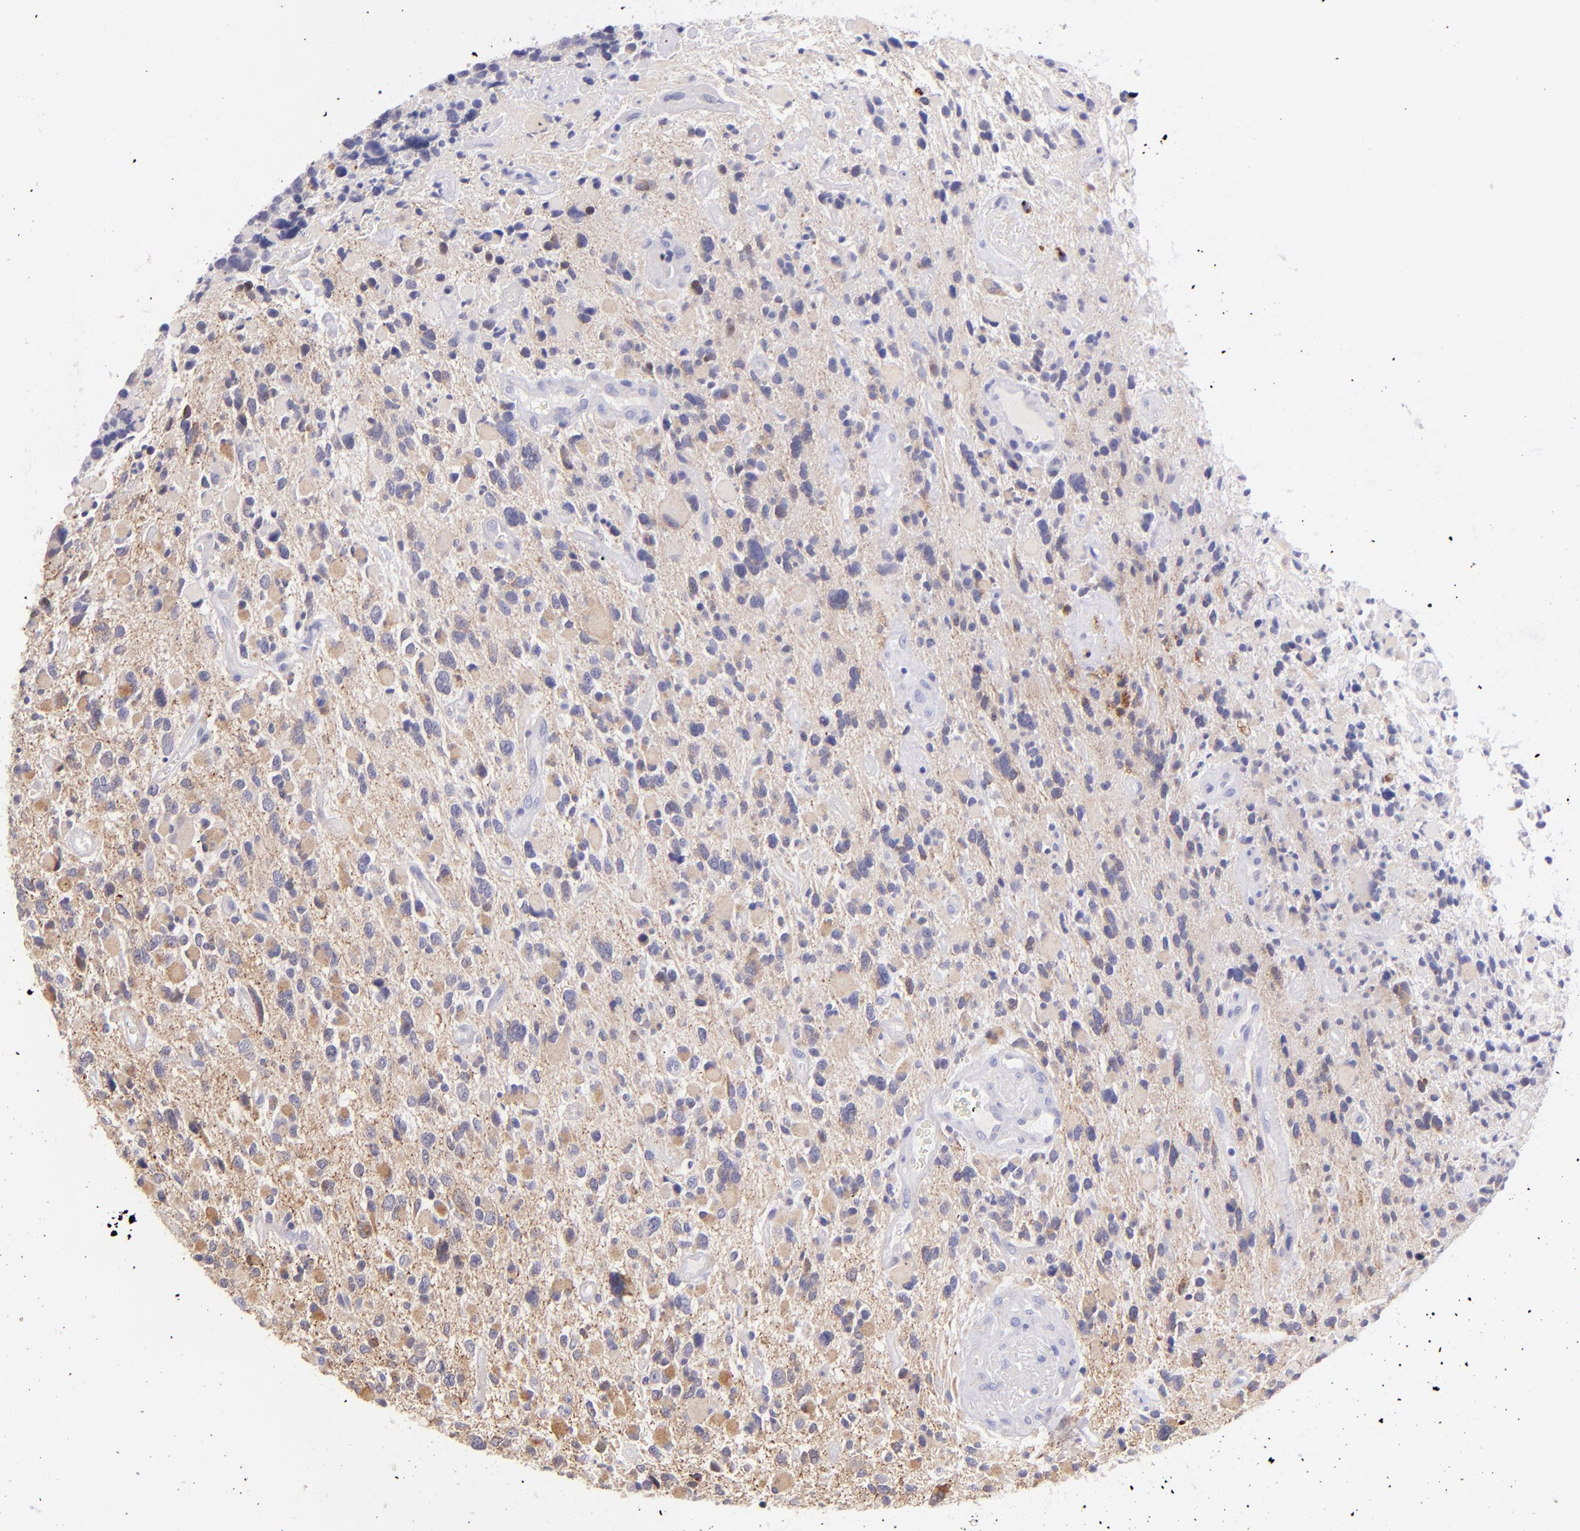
{"staining": {"intensity": "weak", "quantity": ">75%", "location": "cytoplasmic/membranous"}, "tissue": "glioma", "cell_type": "Tumor cells", "image_type": "cancer", "snomed": [{"axis": "morphology", "description": "Glioma, malignant, High grade"}, {"axis": "topography", "description": "Brain"}], "caption": "A photomicrograph of human glioma stained for a protein reveals weak cytoplasmic/membranous brown staining in tumor cells.", "gene": "SH2D4A", "patient": {"sex": "female", "age": 37}}